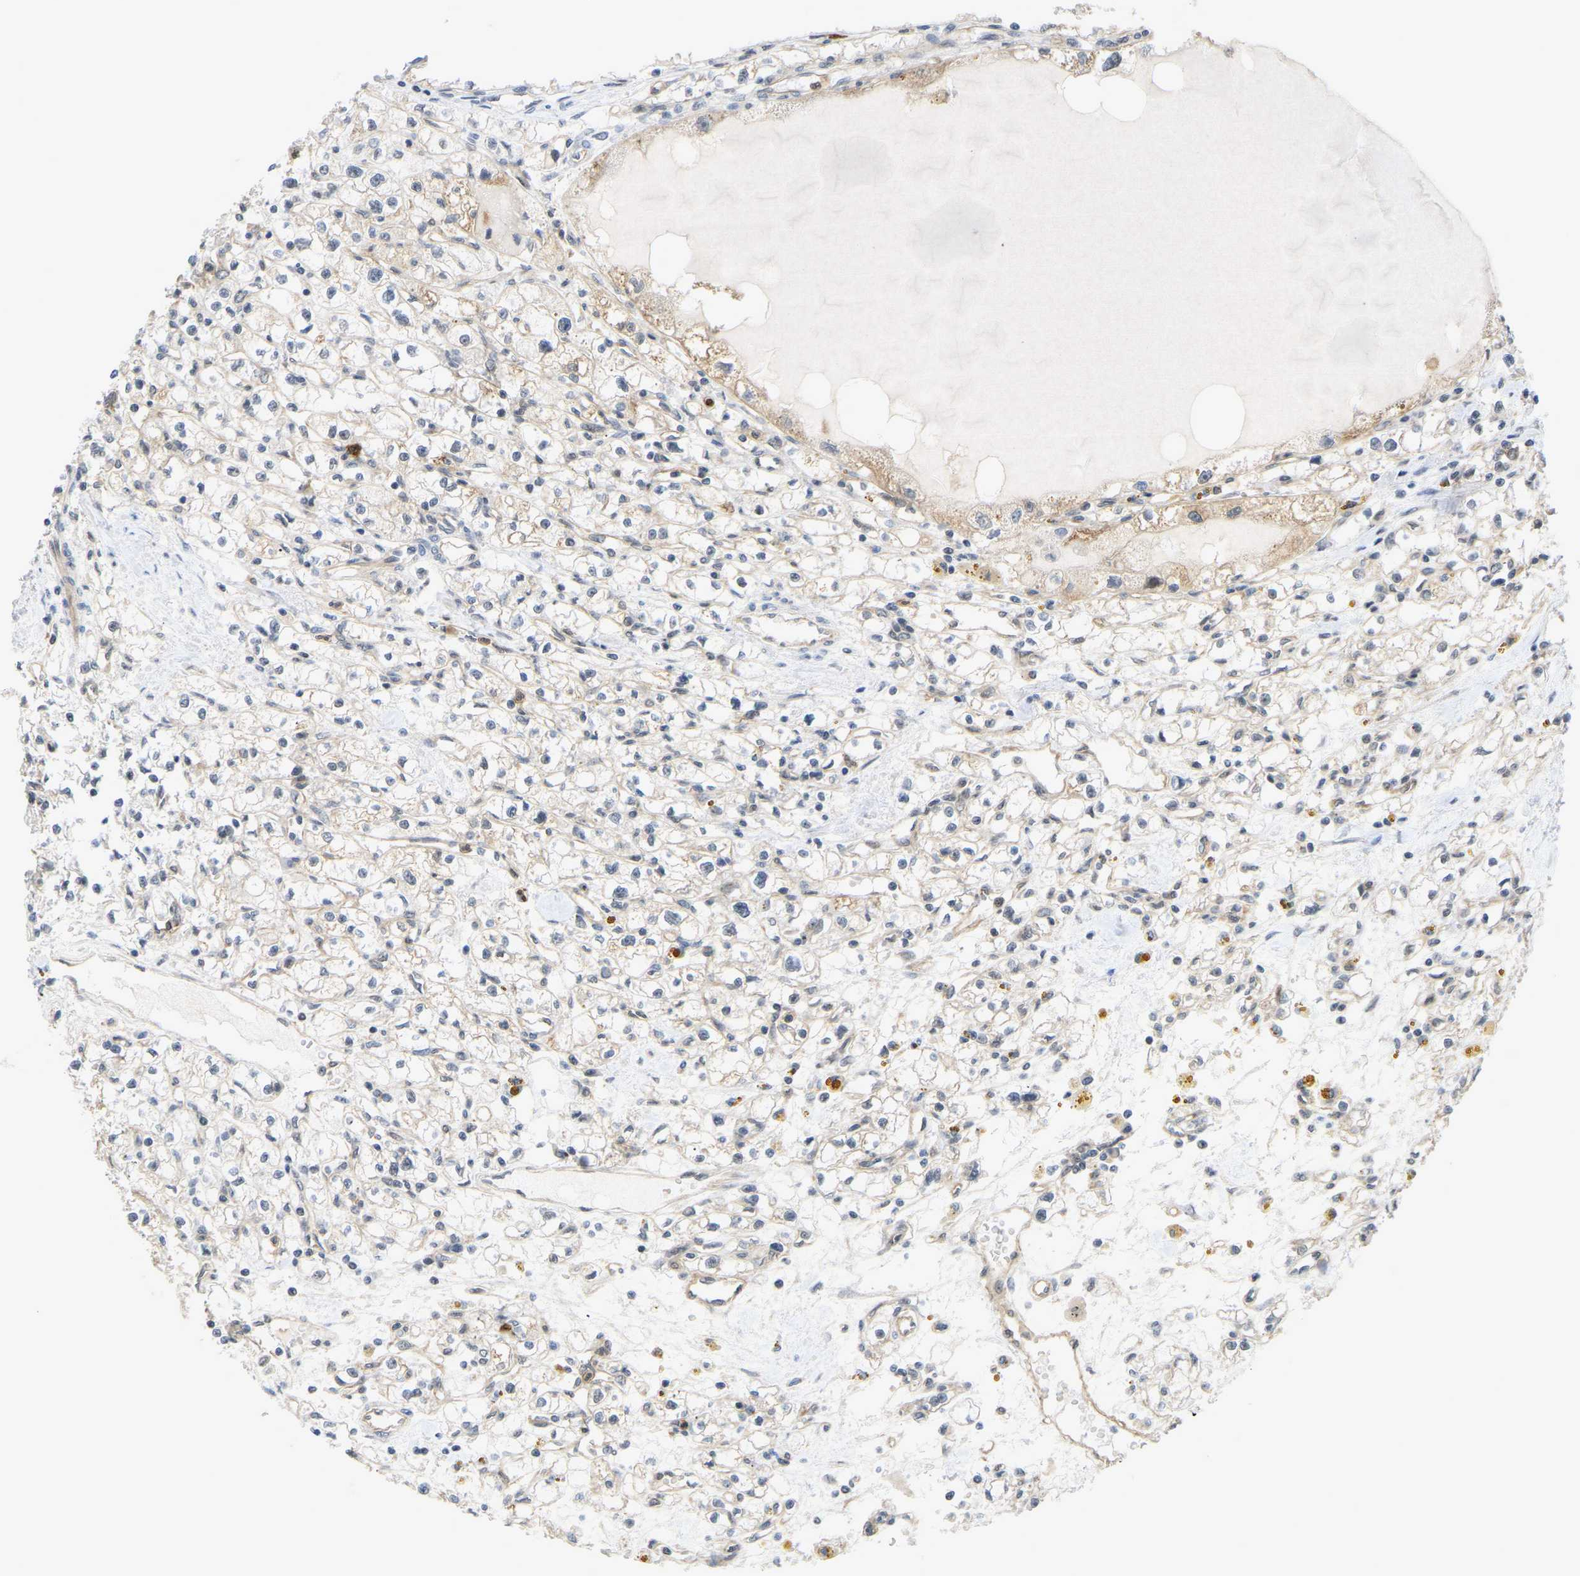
{"staining": {"intensity": "weak", "quantity": ">75%", "location": "cytoplasmic/membranous"}, "tissue": "renal cancer", "cell_type": "Tumor cells", "image_type": "cancer", "snomed": [{"axis": "morphology", "description": "Adenocarcinoma, NOS"}, {"axis": "topography", "description": "Kidney"}], "caption": "An image of renal adenocarcinoma stained for a protein exhibits weak cytoplasmic/membranous brown staining in tumor cells. (DAB (3,3'-diaminobenzidine) IHC with brightfield microscopy, high magnification).", "gene": "SERPINB5", "patient": {"sex": "male", "age": 56}}